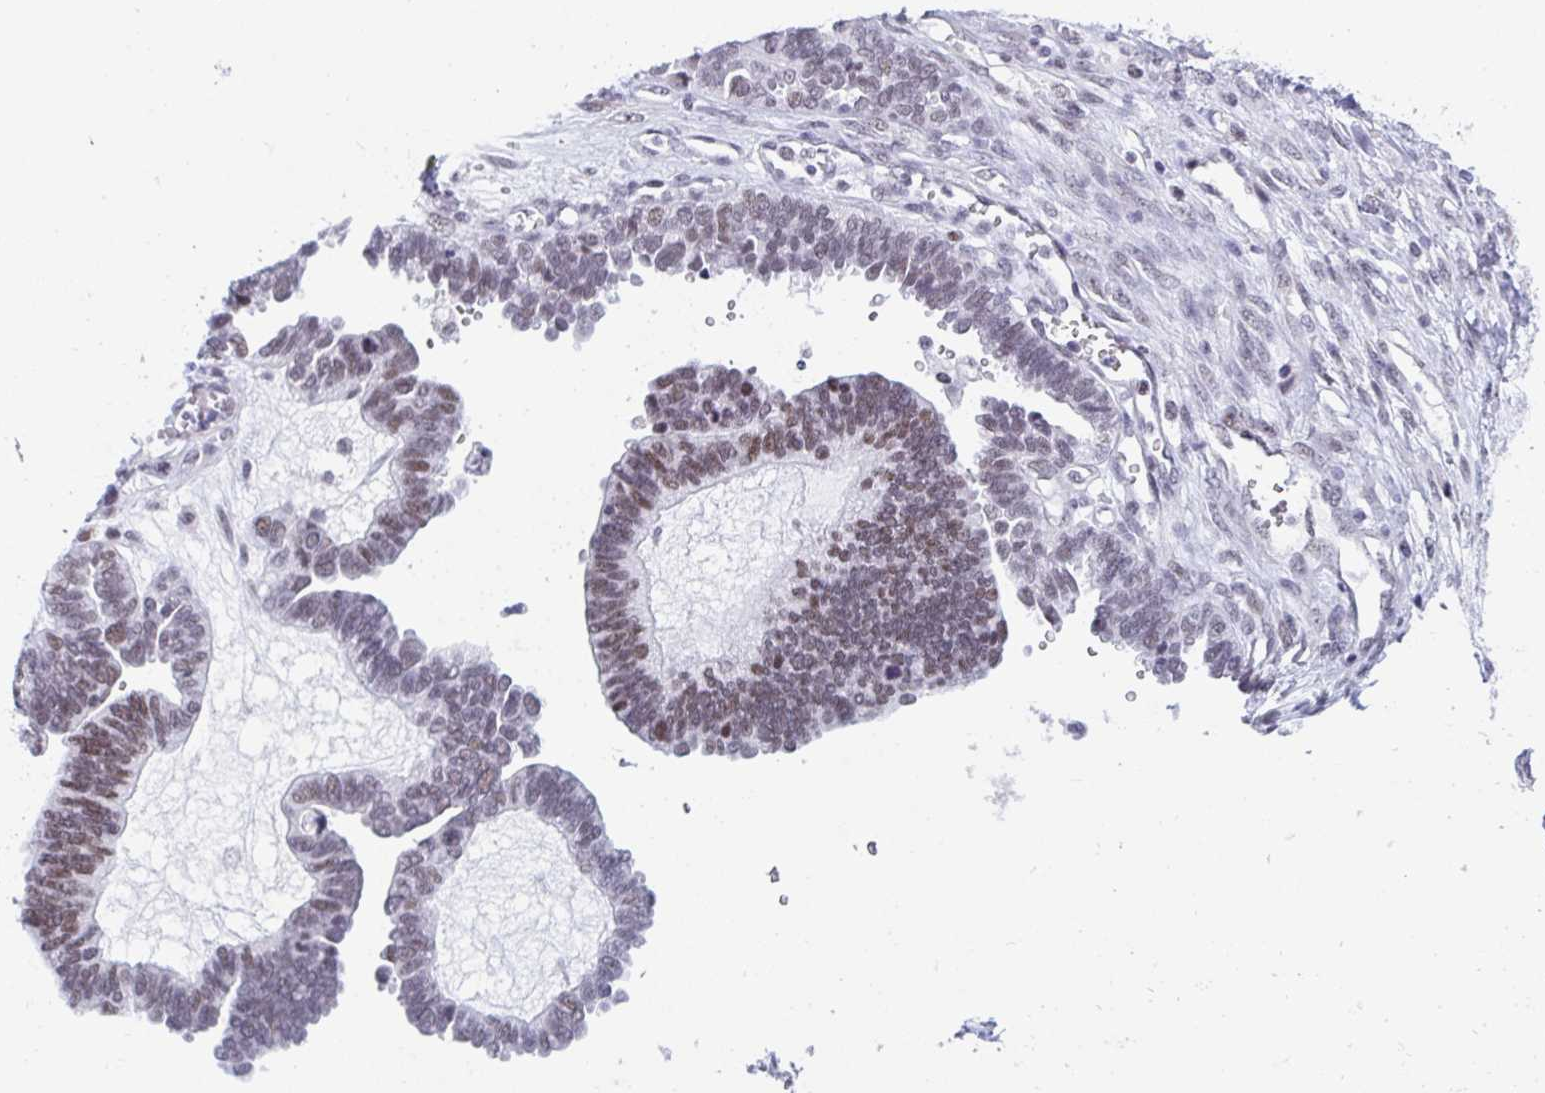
{"staining": {"intensity": "weak", "quantity": "25%-75%", "location": "nuclear"}, "tissue": "ovarian cancer", "cell_type": "Tumor cells", "image_type": "cancer", "snomed": [{"axis": "morphology", "description": "Cystadenocarcinoma, serous, NOS"}, {"axis": "topography", "description": "Ovary"}], "caption": "The photomicrograph shows immunohistochemical staining of serous cystadenocarcinoma (ovarian). There is weak nuclear expression is seen in approximately 25%-75% of tumor cells.", "gene": "WDR72", "patient": {"sex": "female", "age": 51}}